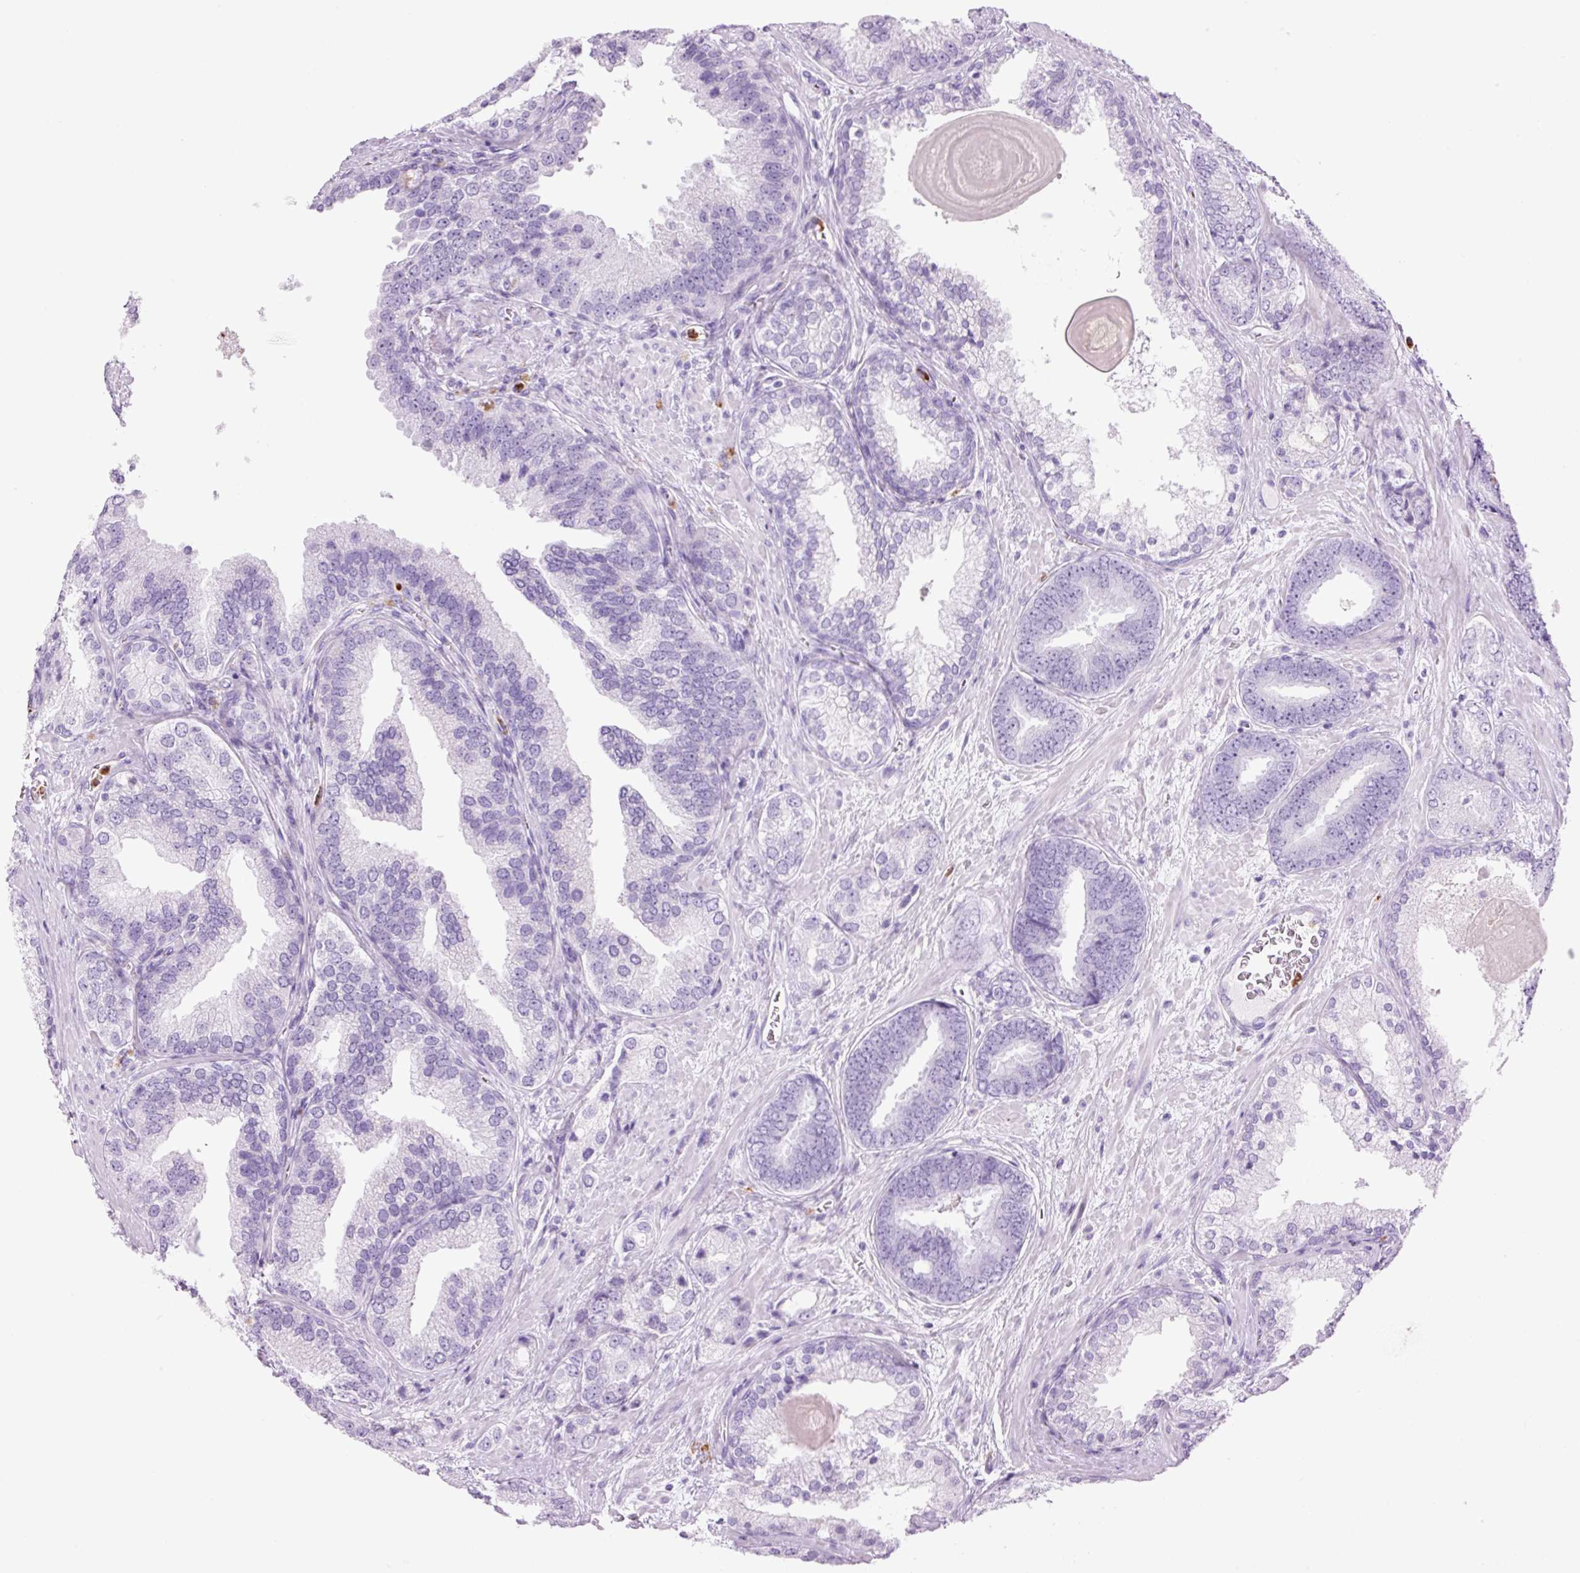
{"staining": {"intensity": "negative", "quantity": "none", "location": "none"}, "tissue": "prostate cancer", "cell_type": "Tumor cells", "image_type": "cancer", "snomed": [{"axis": "morphology", "description": "Adenocarcinoma, High grade"}, {"axis": "topography", "description": "Prostate"}], "caption": "An immunohistochemistry (IHC) image of prostate cancer (high-grade adenocarcinoma) is shown. There is no staining in tumor cells of prostate cancer (high-grade adenocarcinoma).", "gene": "LYZ", "patient": {"sex": "male", "age": 63}}